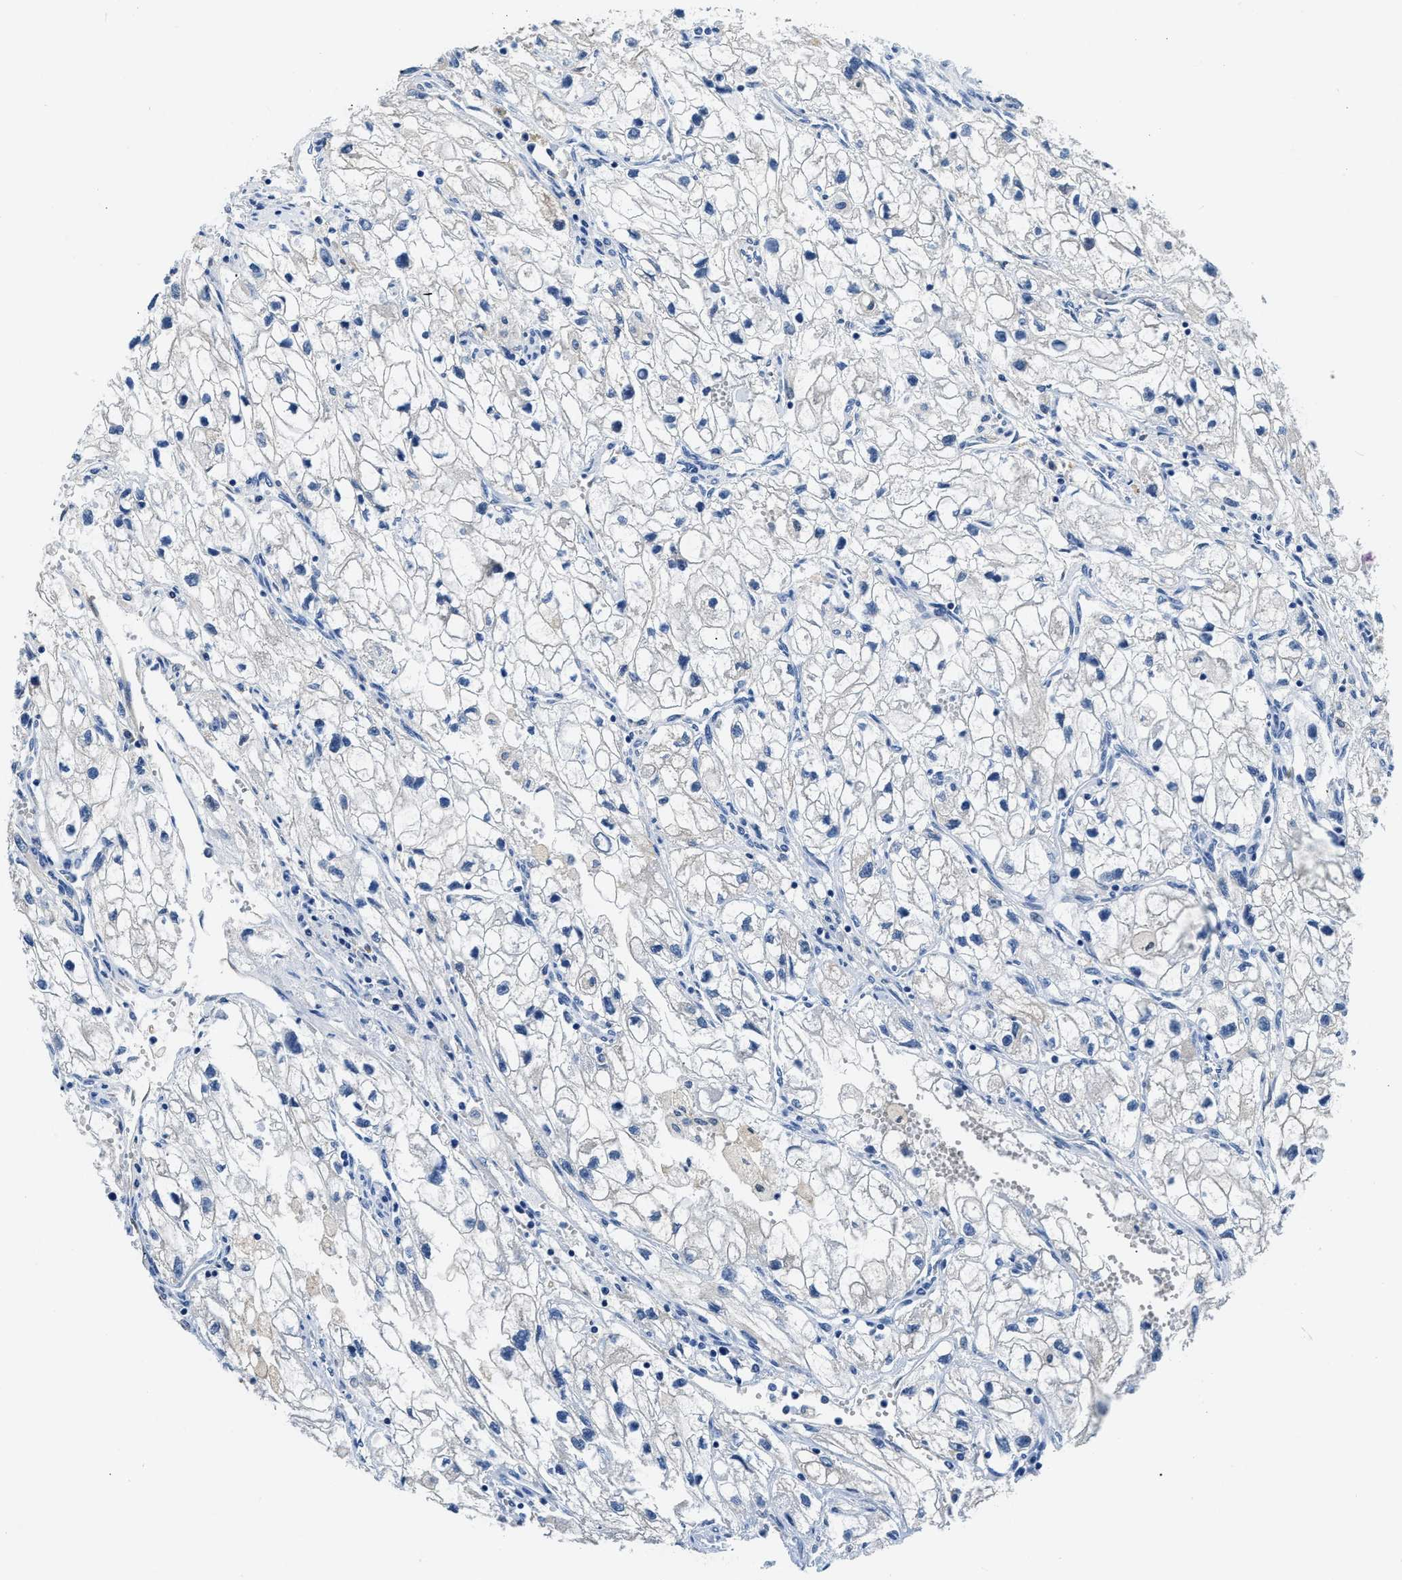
{"staining": {"intensity": "negative", "quantity": "none", "location": "none"}, "tissue": "renal cancer", "cell_type": "Tumor cells", "image_type": "cancer", "snomed": [{"axis": "morphology", "description": "Adenocarcinoma, NOS"}, {"axis": "topography", "description": "Kidney"}], "caption": "This is a photomicrograph of immunohistochemistry staining of renal cancer, which shows no expression in tumor cells.", "gene": "ZDHHC13", "patient": {"sex": "female", "age": 70}}